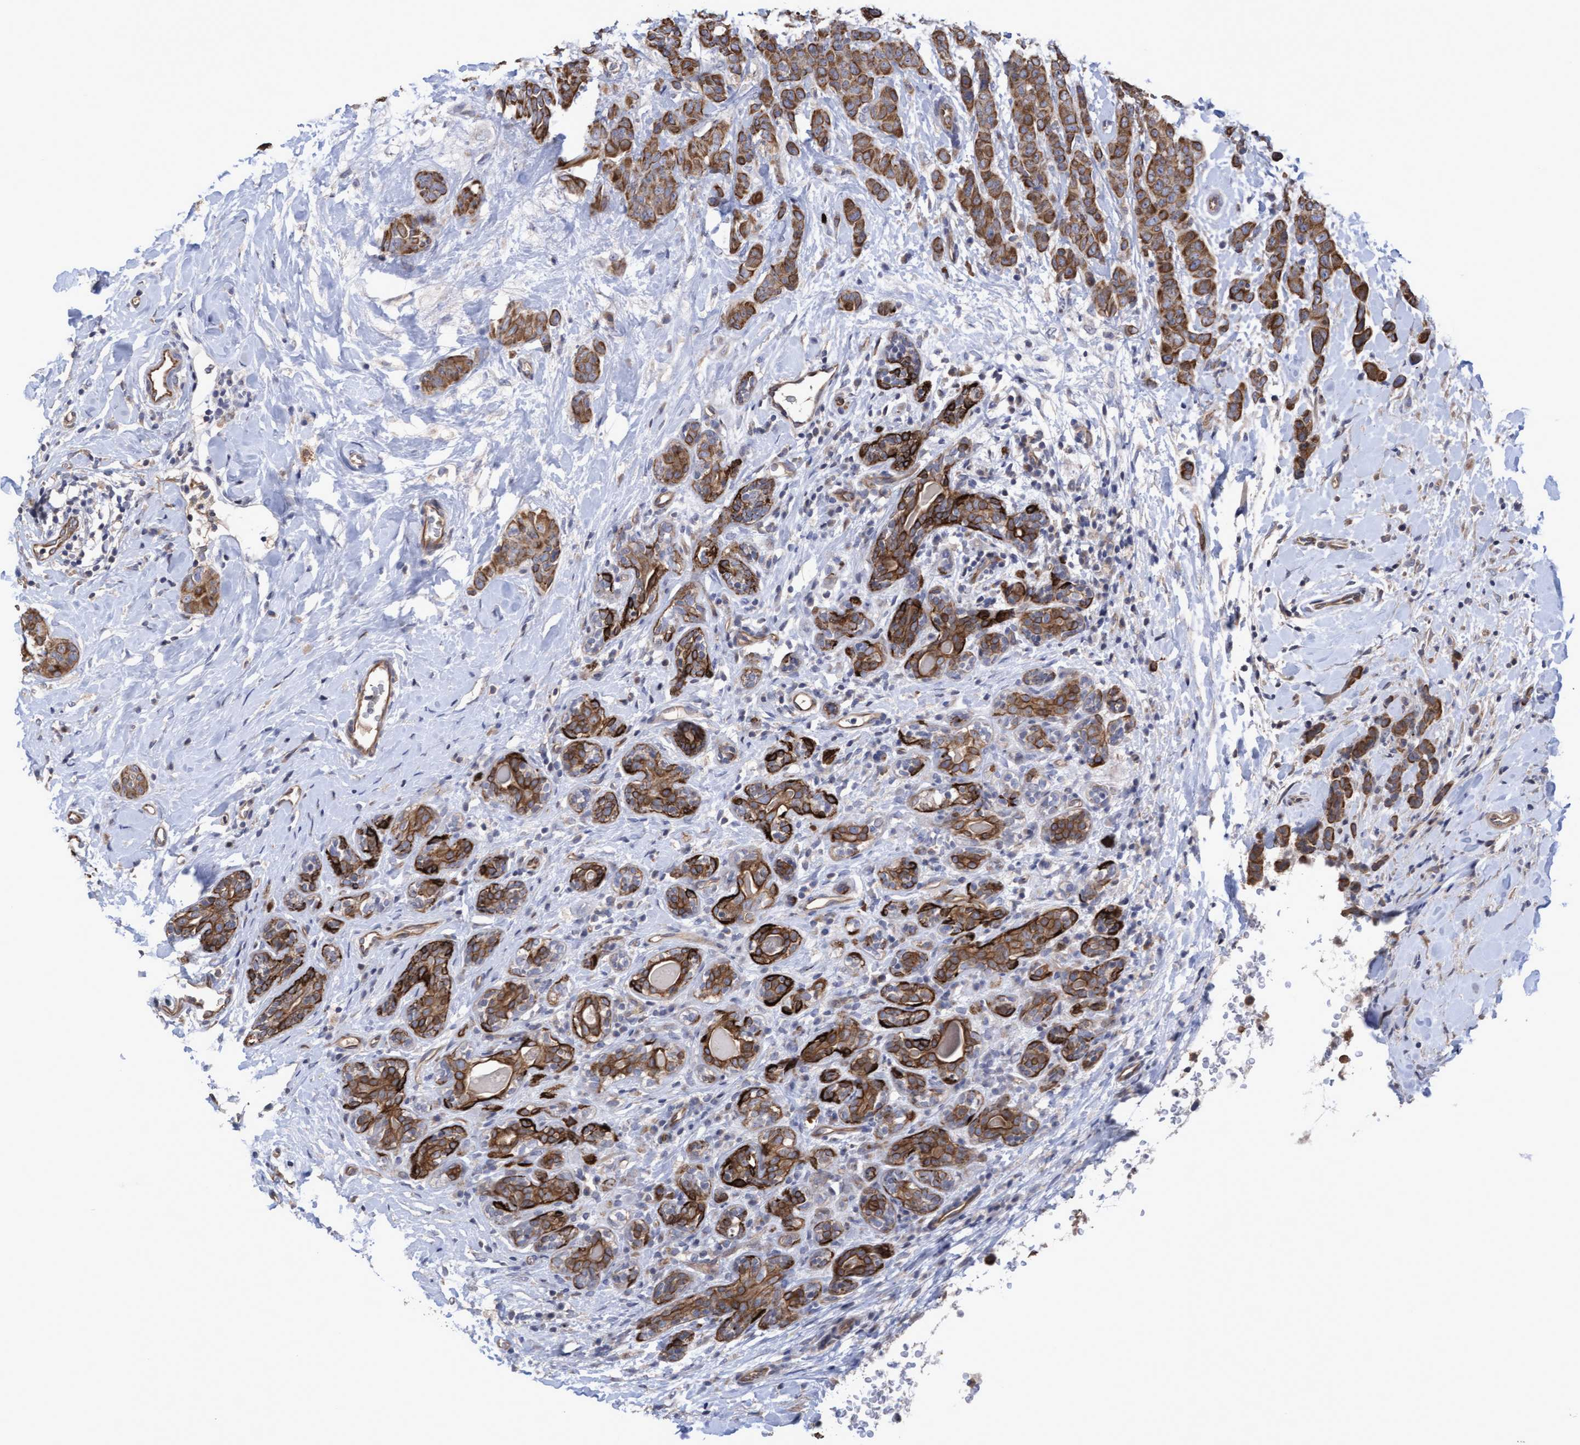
{"staining": {"intensity": "moderate", "quantity": ">75%", "location": "cytoplasmic/membranous"}, "tissue": "breast cancer", "cell_type": "Tumor cells", "image_type": "cancer", "snomed": [{"axis": "morphology", "description": "Normal tissue, NOS"}, {"axis": "morphology", "description": "Duct carcinoma"}, {"axis": "topography", "description": "Breast"}], "caption": "Protein staining demonstrates moderate cytoplasmic/membranous expression in about >75% of tumor cells in breast cancer.", "gene": "KRT24", "patient": {"sex": "female", "age": 40}}